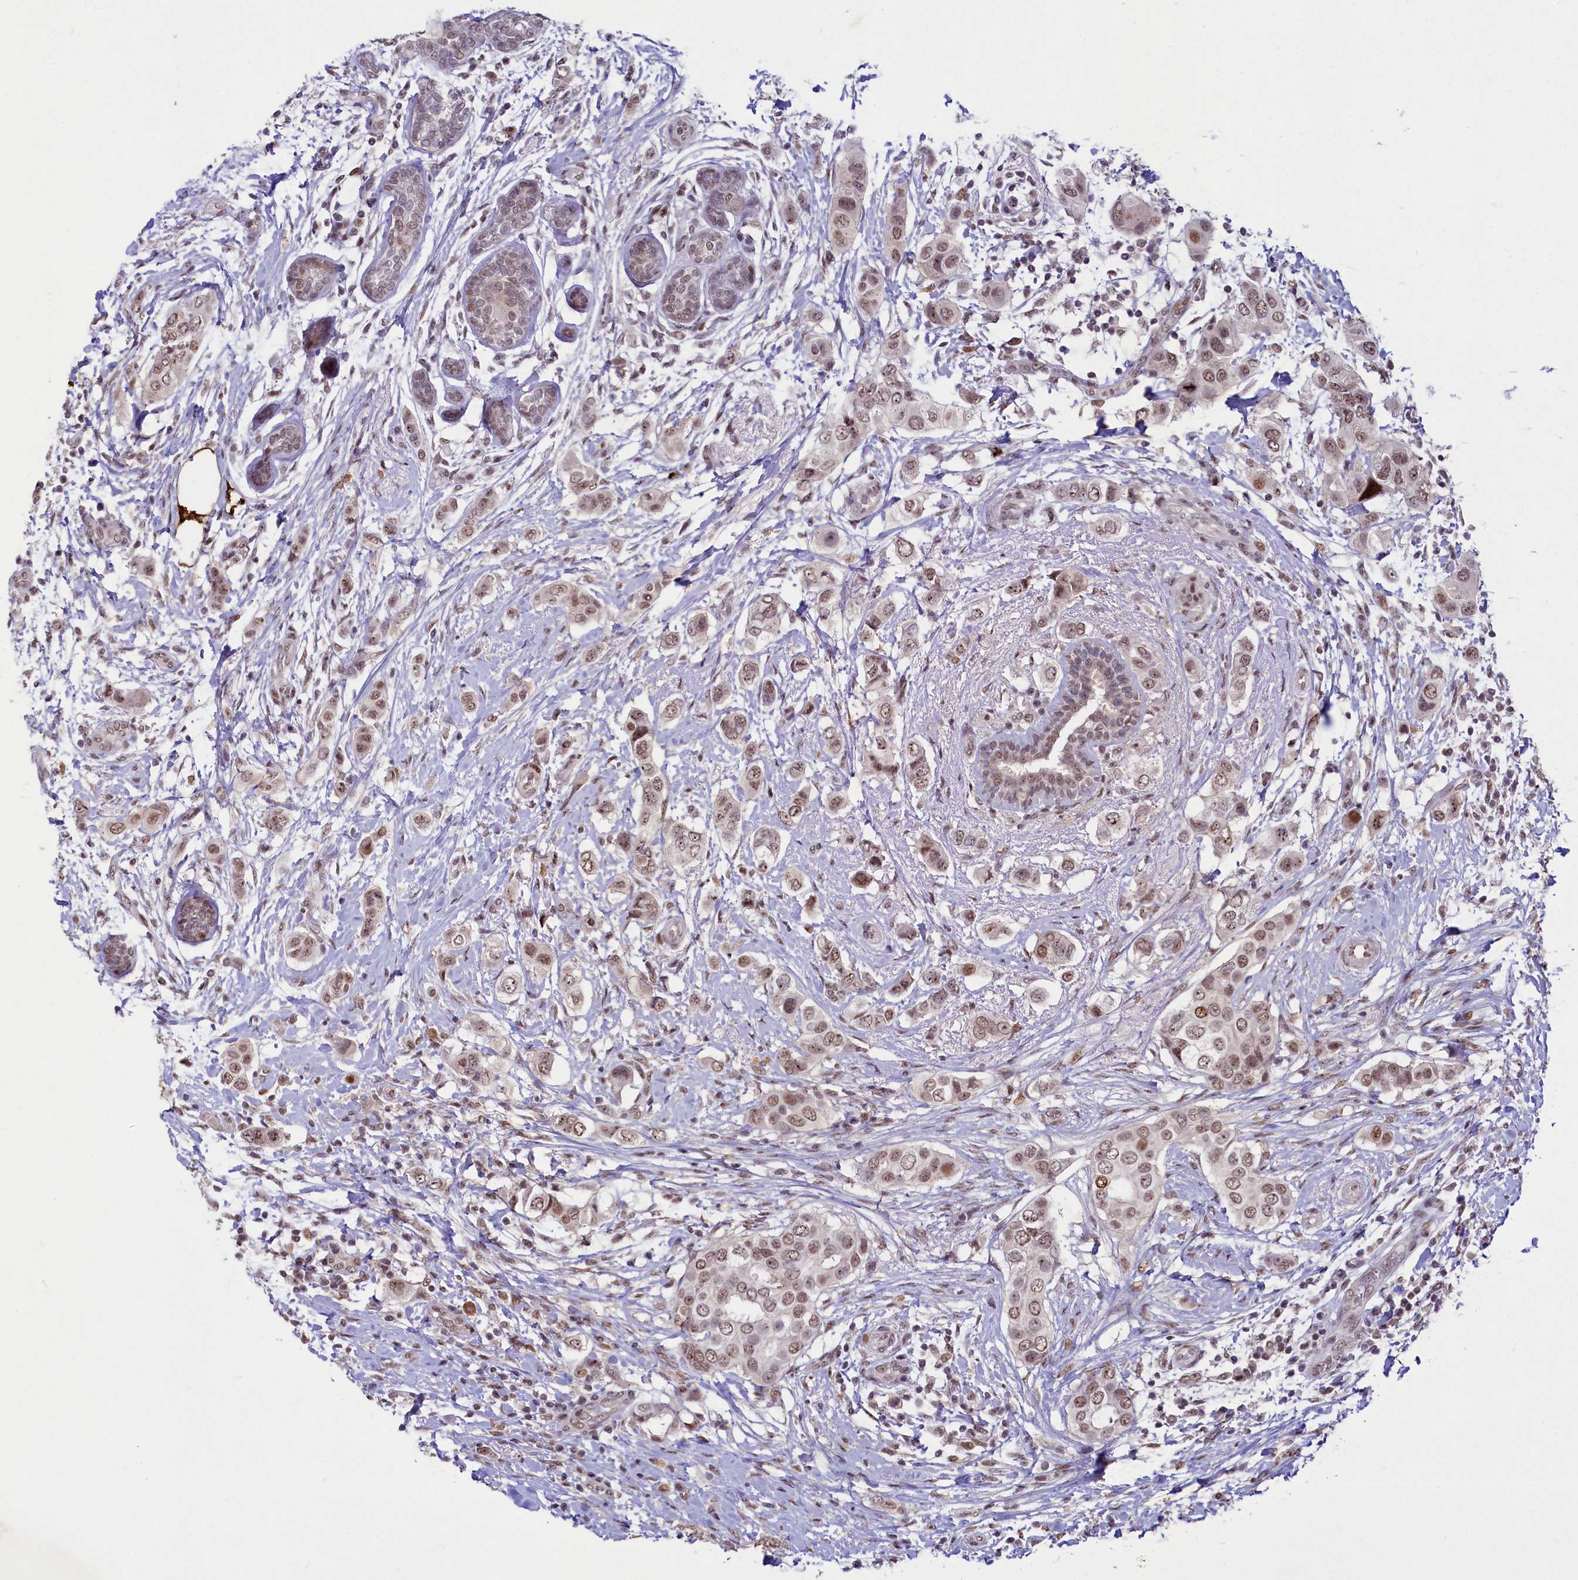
{"staining": {"intensity": "moderate", "quantity": ">75%", "location": "nuclear"}, "tissue": "breast cancer", "cell_type": "Tumor cells", "image_type": "cancer", "snomed": [{"axis": "morphology", "description": "Lobular carcinoma"}, {"axis": "topography", "description": "Breast"}], "caption": "The micrograph shows immunohistochemical staining of breast cancer. There is moderate nuclear expression is appreciated in approximately >75% of tumor cells.", "gene": "ANKS3", "patient": {"sex": "female", "age": 51}}